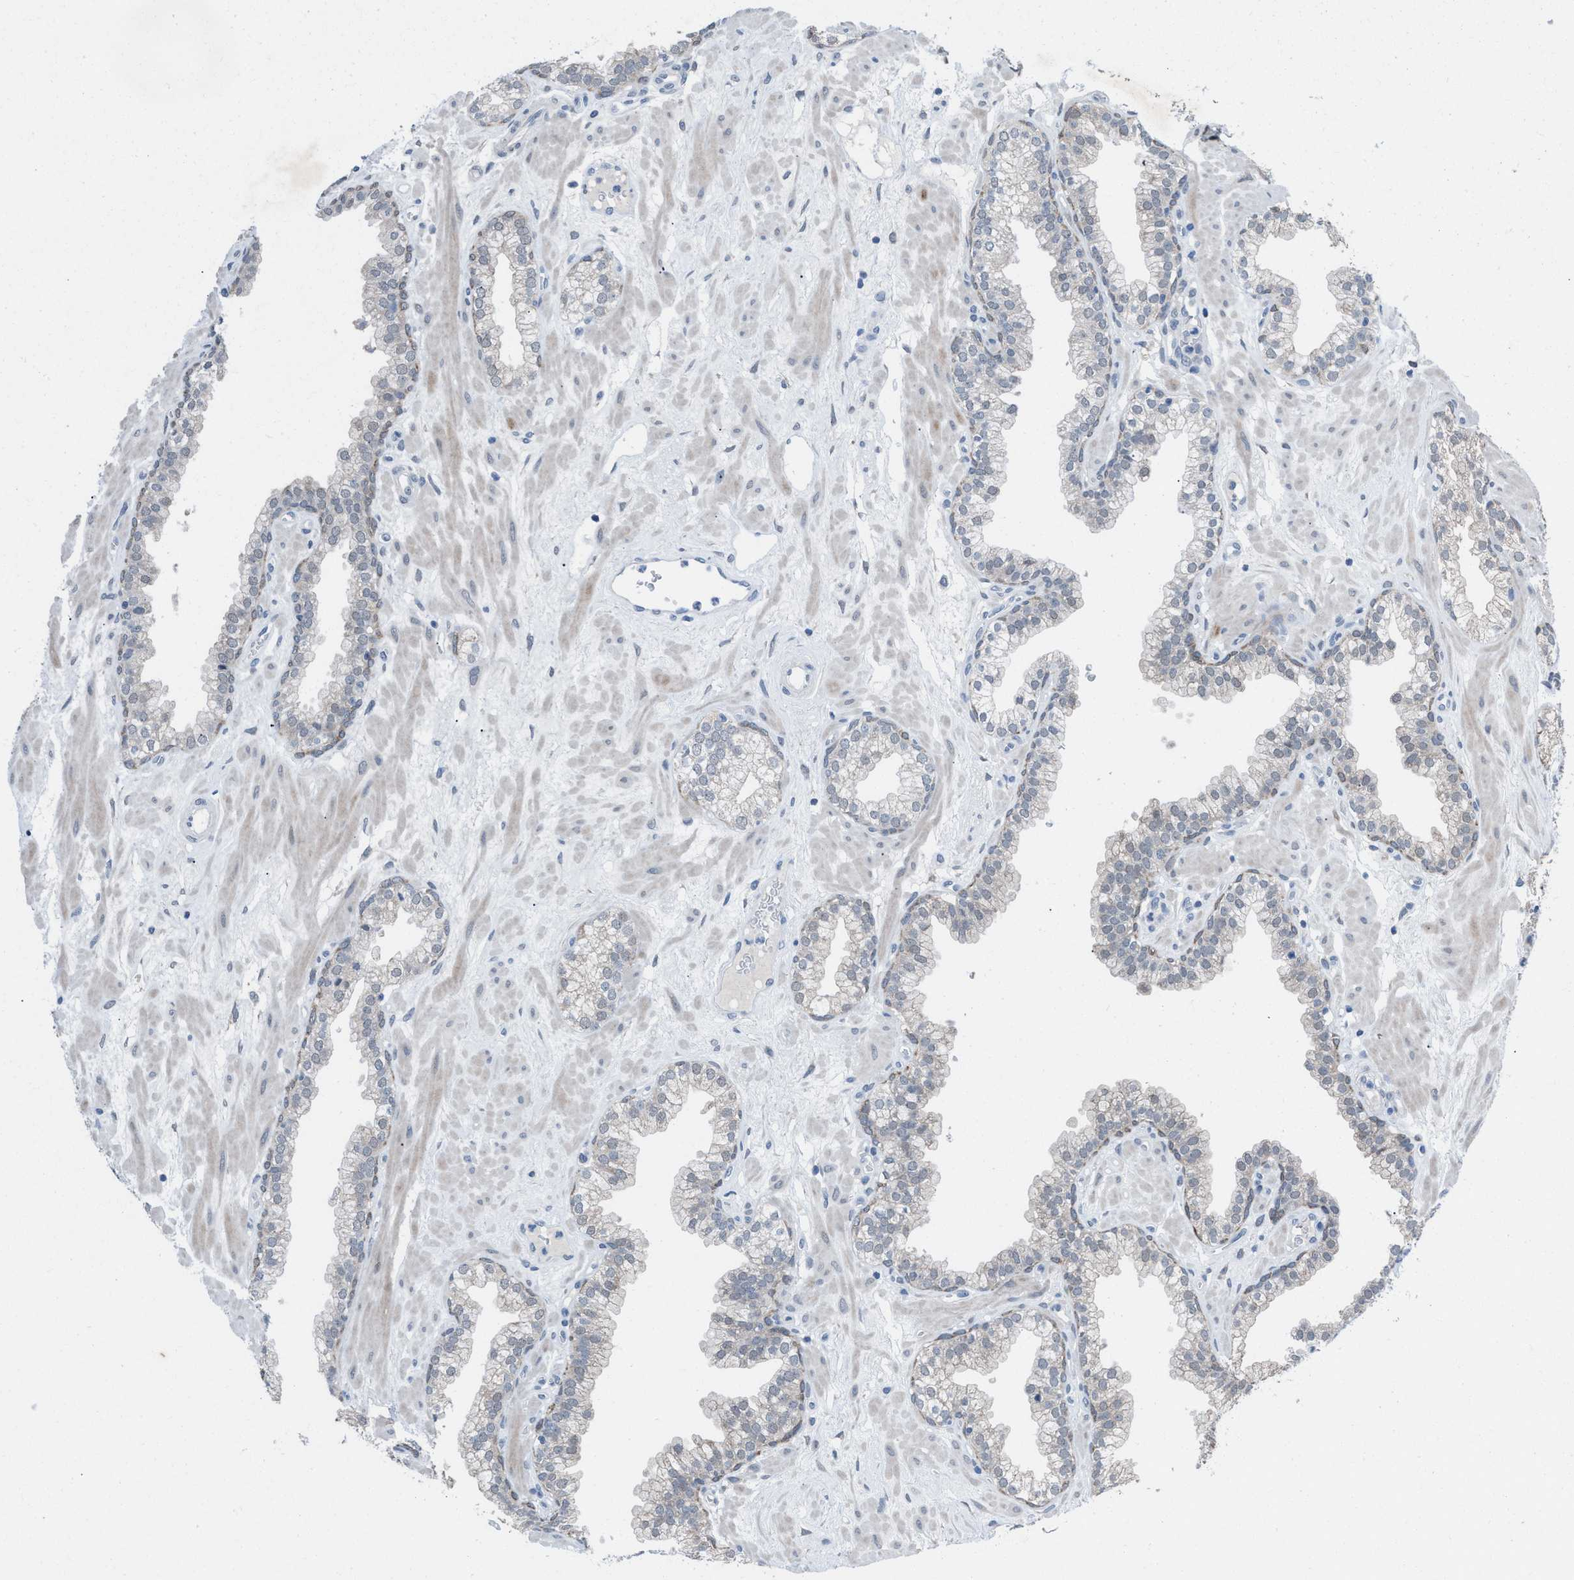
{"staining": {"intensity": "weak", "quantity": "<25%", "location": "cytoplasmic/membranous"}, "tissue": "prostate", "cell_type": "Glandular cells", "image_type": "normal", "snomed": [{"axis": "morphology", "description": "Normal tissue, NOS"}, {"axis": "morphology", "description": "Urothelial carcinoma, Low grade"}, {"axis": "topography", "description": "Urinary bladder"}, {"axis": "topography", "description": "Prostate"}], "caption": "Immunohistochemical staining of unremarkable prostate reveals no significant positivity in glandular cells. The staining was performed using DAB to visualize the protein expression in brown, while the nuclei were stained in blue with hematoxylin (Magnification: 20x).", "gene": "ANAPC11", "patient": {"sex": "male", "age": 60}}